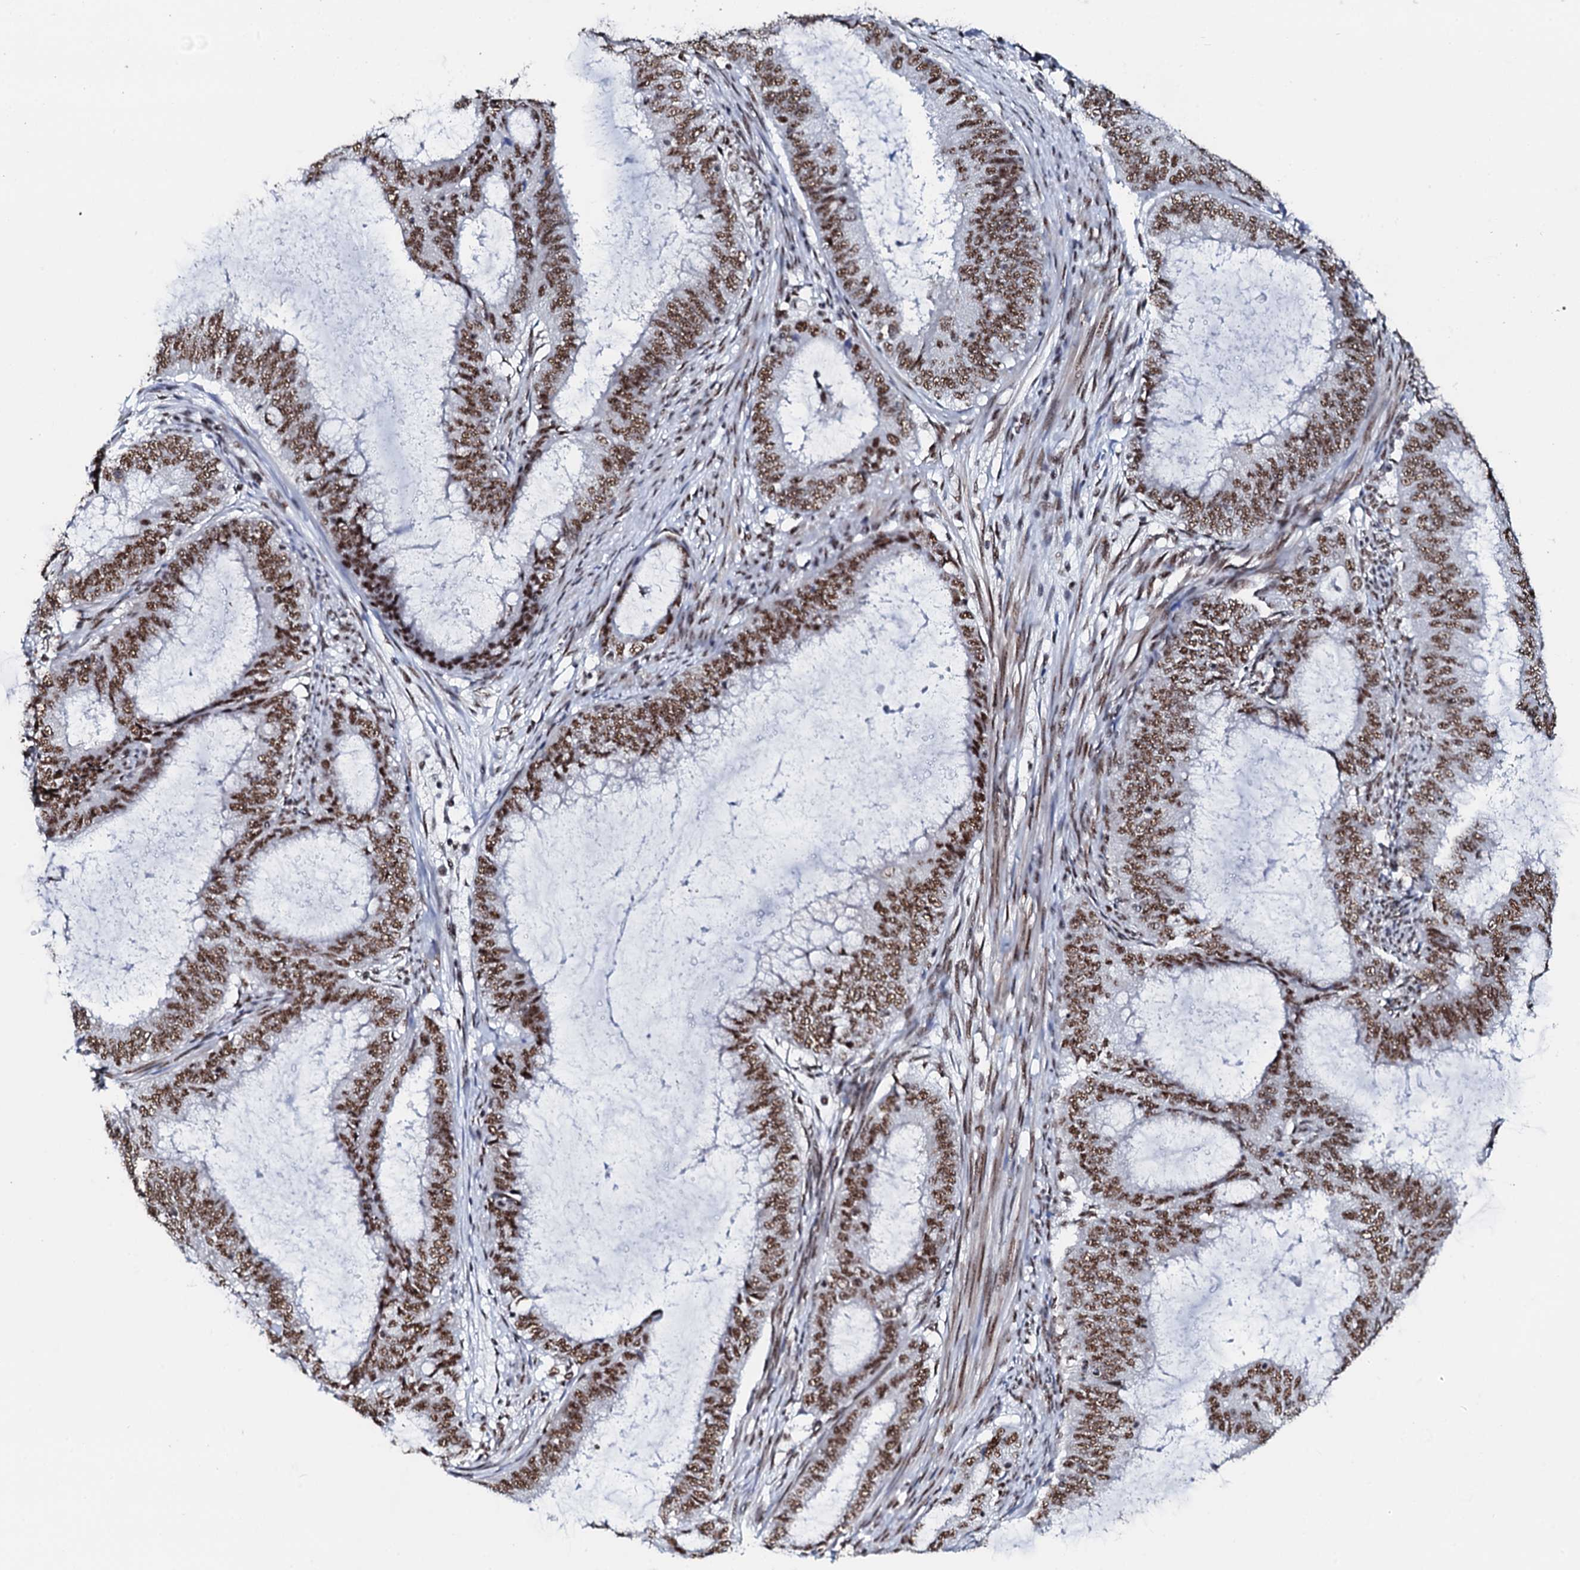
{"staining": {"intensity": "moderate", "quantity": ">75%", "location": "nuclear"}, "tissue": "endometrial cancer", "cell_type": "Tumor cells", "image_type": "cancer", "snomed": [{"axis": "morphology", "description": "Adenocarcinoma, NOS"}, {"axis": "topography", "description": "Endometrium"}], "caption": "Protein expression analysis of endometrial cancer reveals moderate nuclear positivity in approximately >75% of tumor cells. The protein is shown in brown color, while the nuclei are stained blue.", "gene": "NKAPD1", "patient": {"sex": "female", "age": 51}}